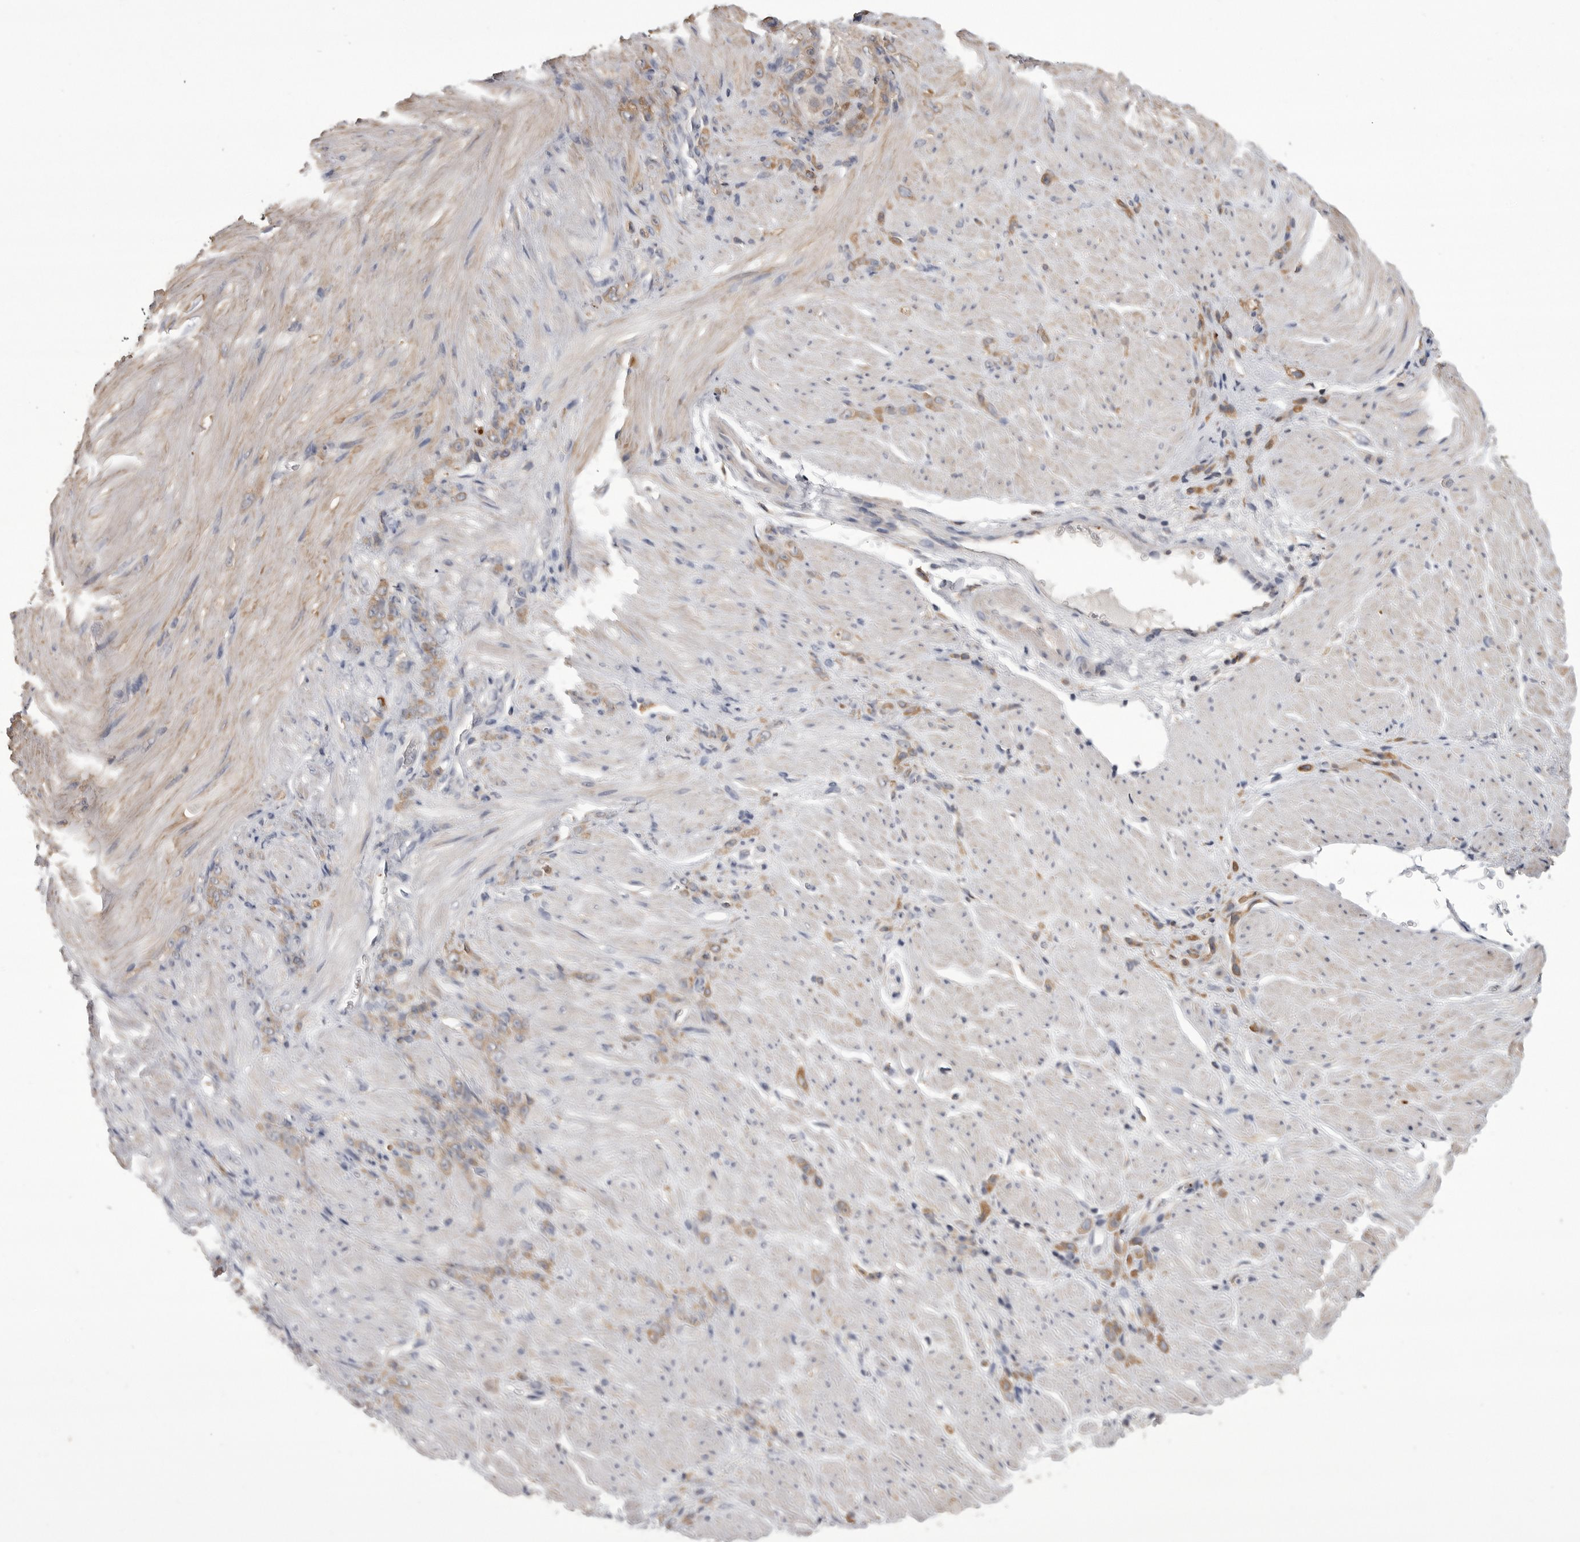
{"staining": {"intensity": "moderate", "quantity": ">75%", "location": "cytoplasmic/membranous"}, "tissue": "stomach cancer", "cell_type": "Tumor cells", "image_type": "cancer", "snomed": [{"axis": "morphology", "description": "Normal tissue, NOS"}, {"axis": "morphology", "description": "Adenocarcinoma, NOS"}, {"axis": "topography", "description": "Stomach"}], "caption": "Stomach cancer (adenocarcinoma) stained with a protein marker shows moderate staining in tumor cells.", "gene": "CMTM6", "patient": {"sex": "male", "age": 82}}